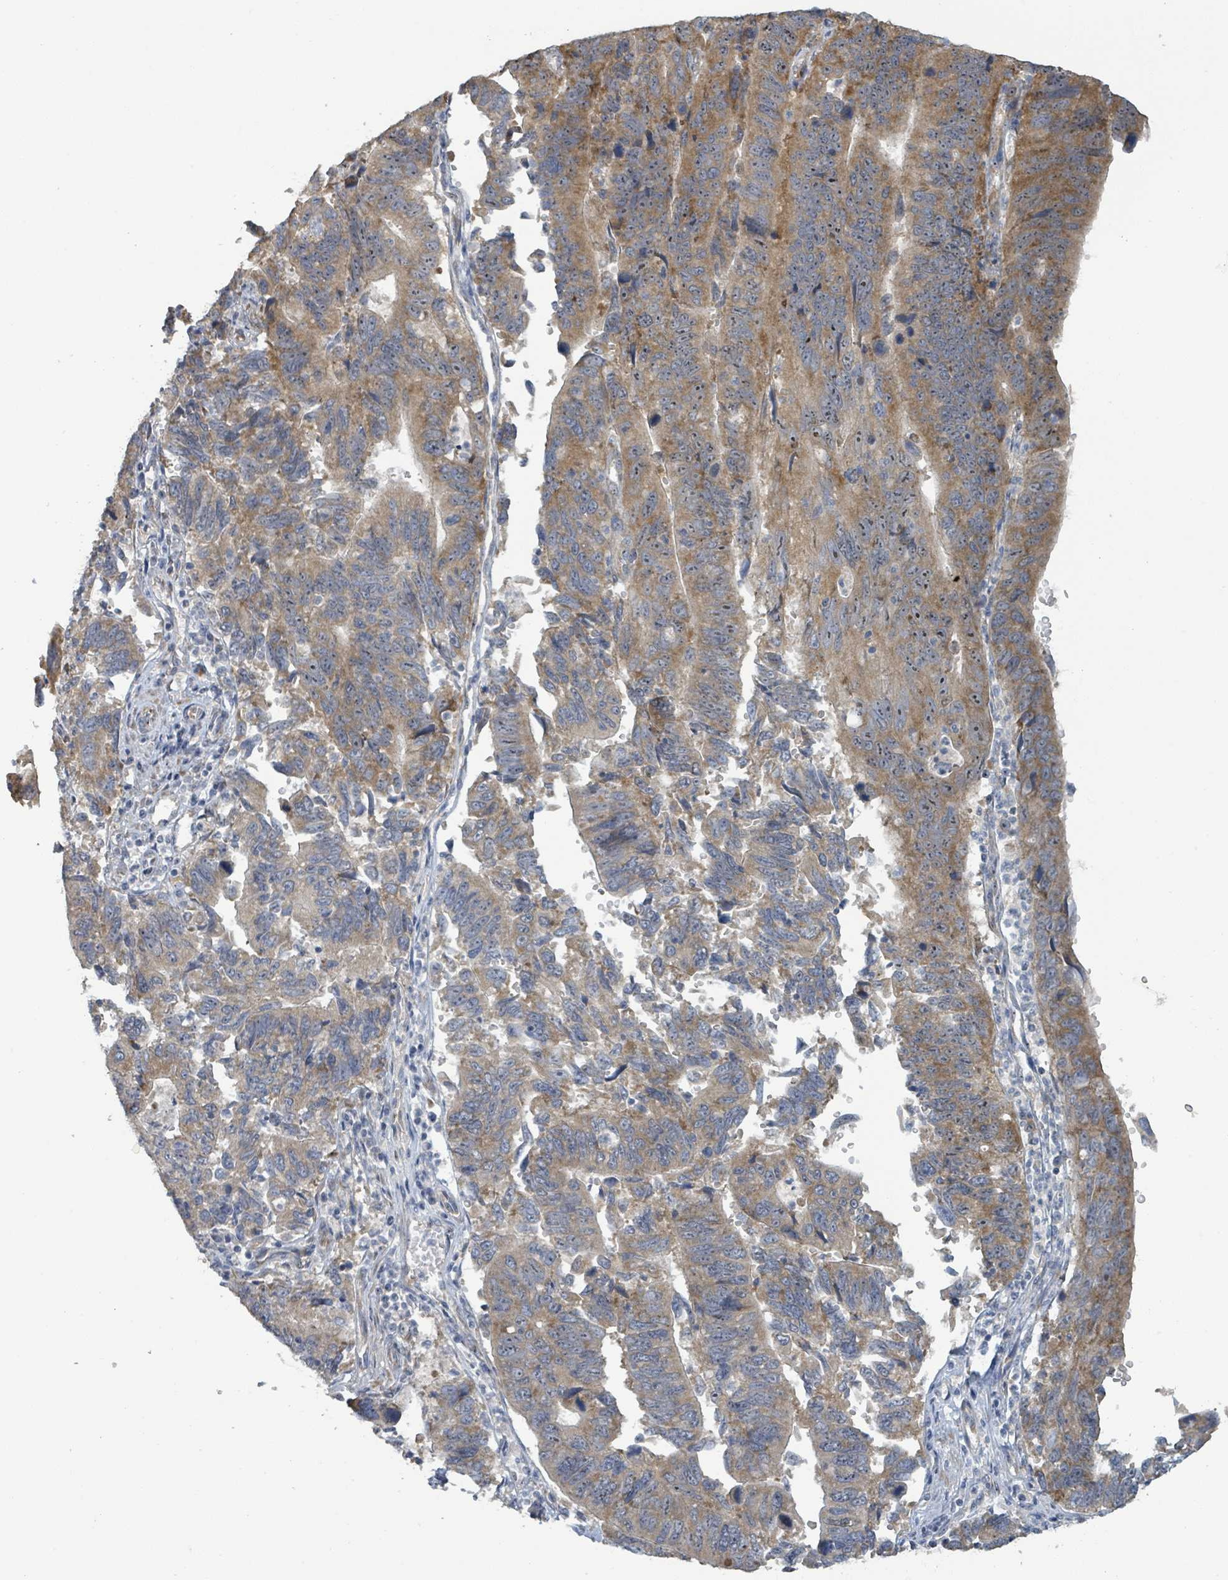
{"staining": {"intensity": "moderate", "quantity": ">75%", "location": "cytoplasmic/membranous"}, "tissue": "stomach cancer", "cell_type": "Tumor cells", "image_type": "cancer", "snomed": [{"axis": "morphology", "description": "Adenocarcinoma, NOS"}, {"axis": "topography", "description": "Stomach"}], "caption": "Stomach adenocarcinoma stained with a brown dye shows moderate cytoplasmic/membranous positive staining in about >75% of tumor cells.", "gene": "RPL32", "patient": {"sex": "male", "age": 59}}